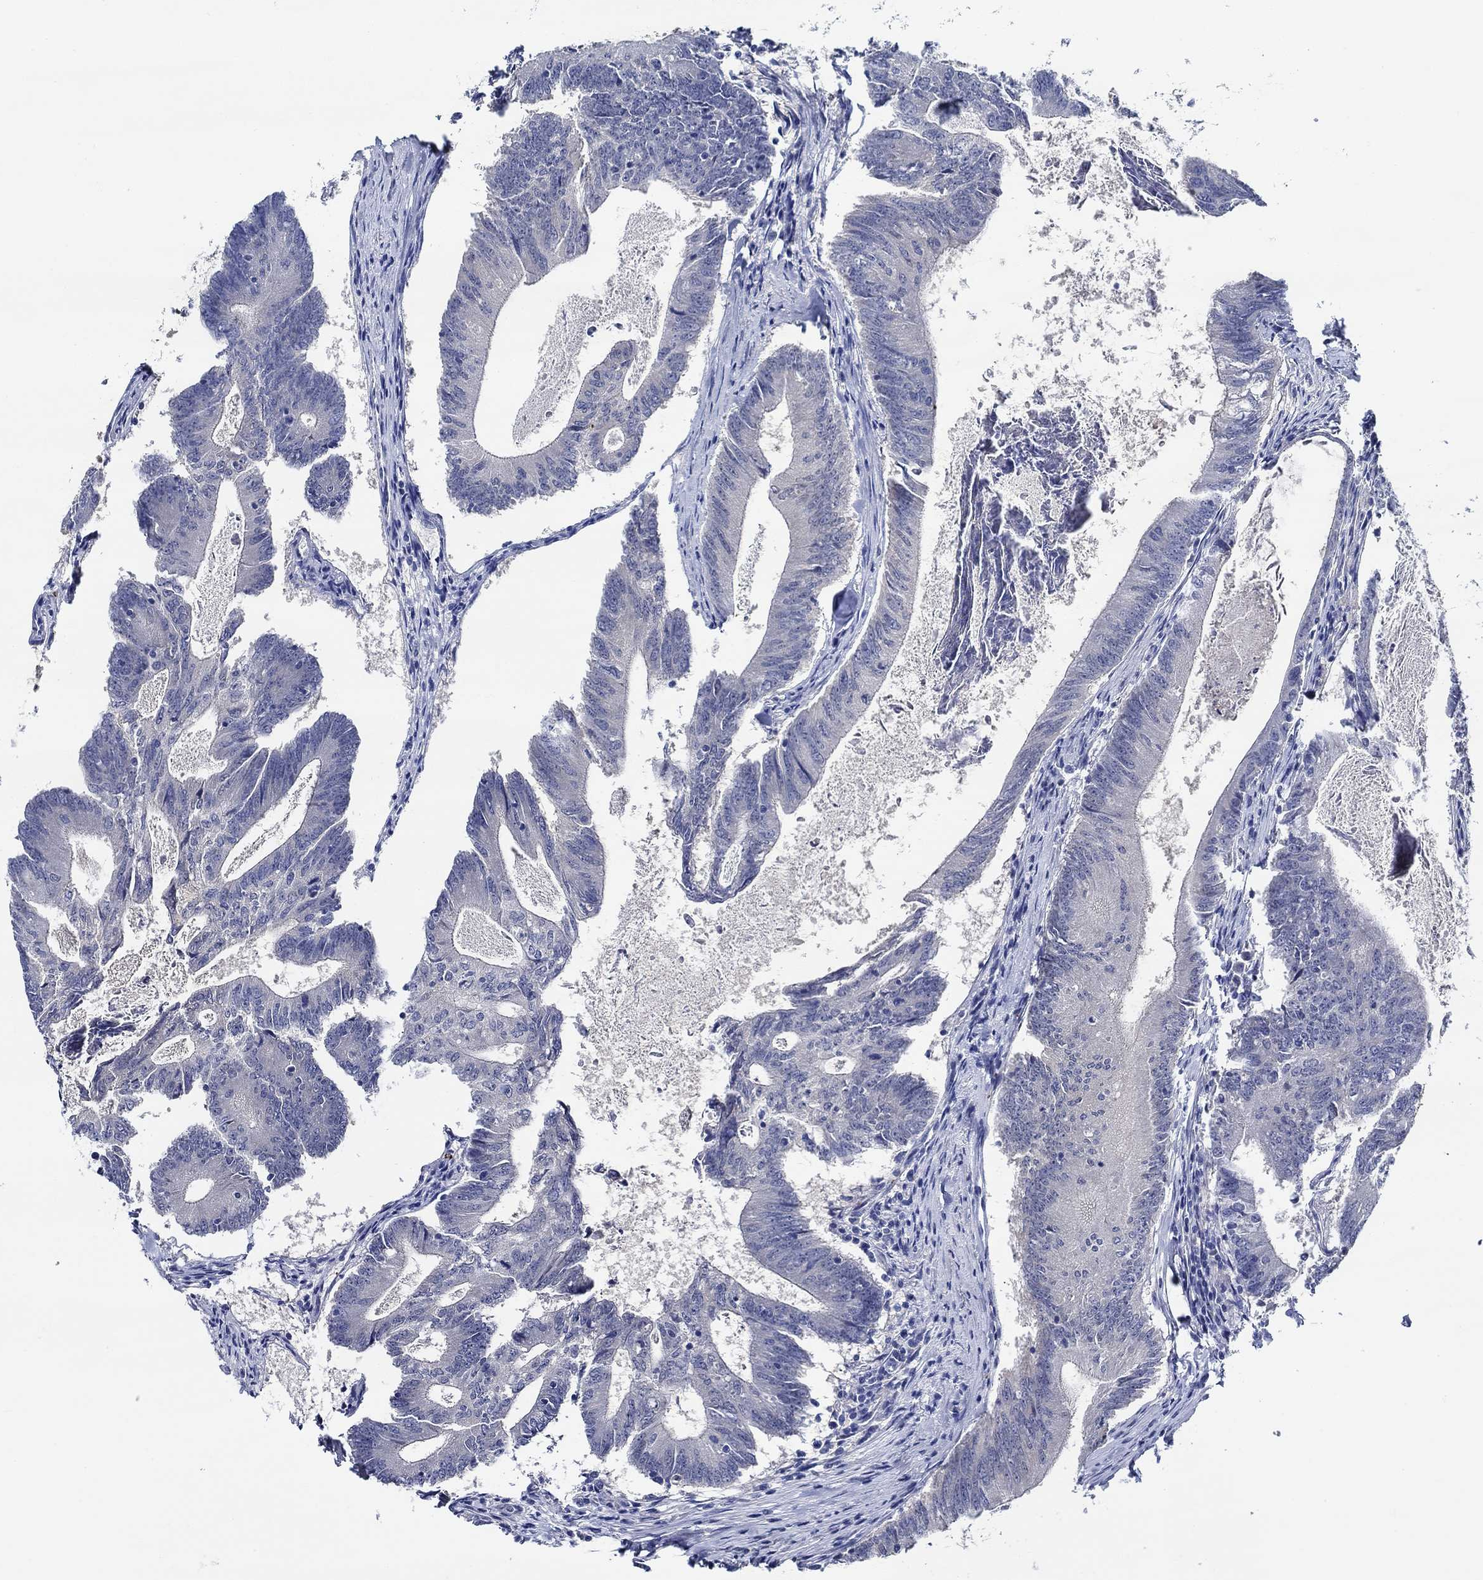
{"staining": {"intensity": "negative", "quantity": "none", "location": "none"}, "tissue": "colorectal cancer", "cell_type": "Tumor cells", "image_type": "cancer", "snomed": [{"axis": "morphology", "description": "Adenocarcinoma, NOS"}, {"axis": "topography", "description": "Colon"}], "caption": "Protein analysis of adenocarcinoma (colorectal) demonstrates no significant positivity in tumor cells.", "gene": "ALOX12", "patient": {"sex": "female", "age": 70}}